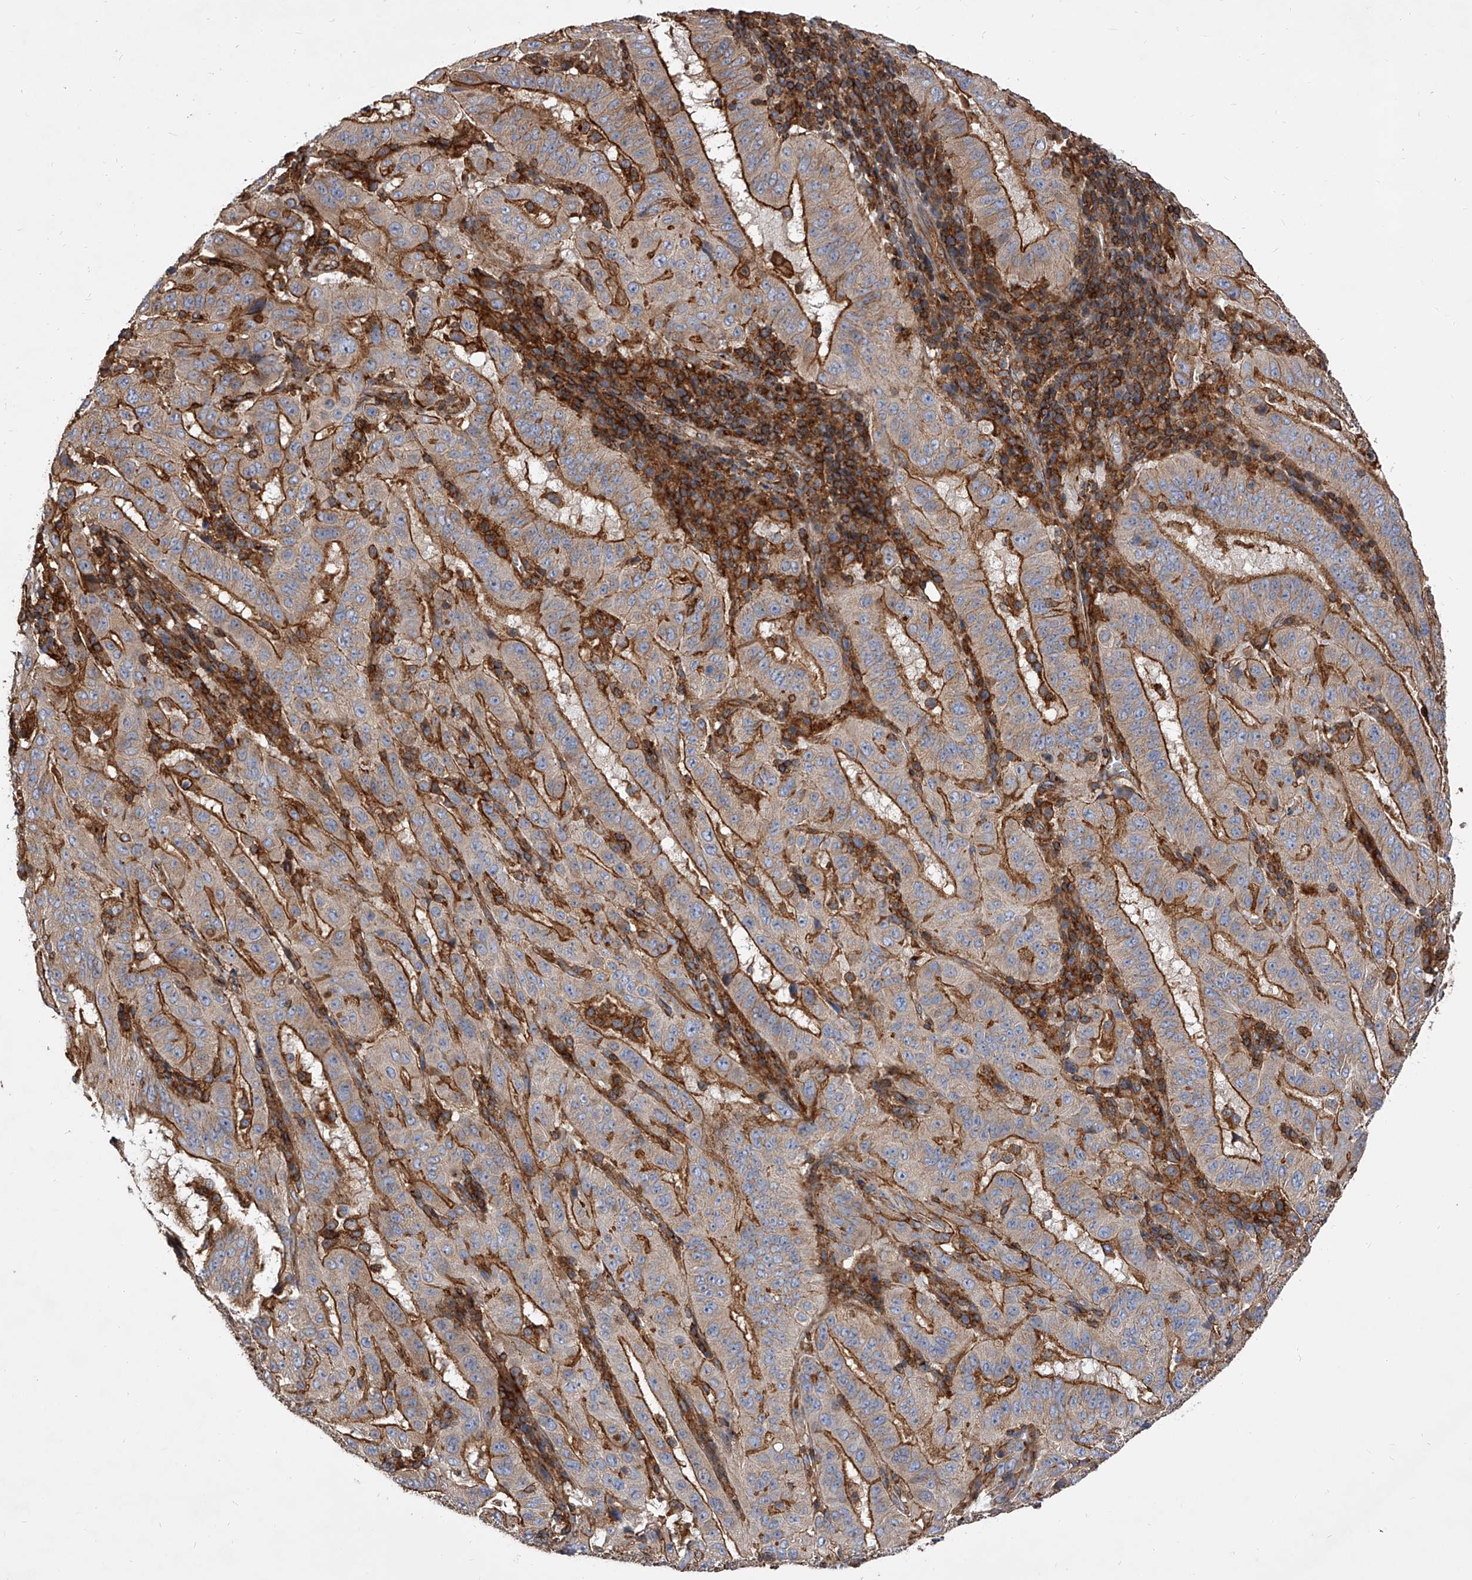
{"staining": {"intensity": "strong", "quantity": ">75%", "location": "cytoplasmic/membranous"}, "tissue": "pancreatic cancer", "cell_type": "Tumor cells", "image_type": "cancer", "snomed": [{"axis": "morphology", "description": "Adenocarcinoma, NOS"}, {"axis": "topography", "description": "Pancreas"}], "caption": "Immunohistochemical staining of pancreatic cancer (adenocarcinoma) demonstrates high levels of strong cytoplasmic/membranous protein staining in about >75% of tumor cells.", "gene": "PISD", "patient": {"sex": "male", "age": 63}}